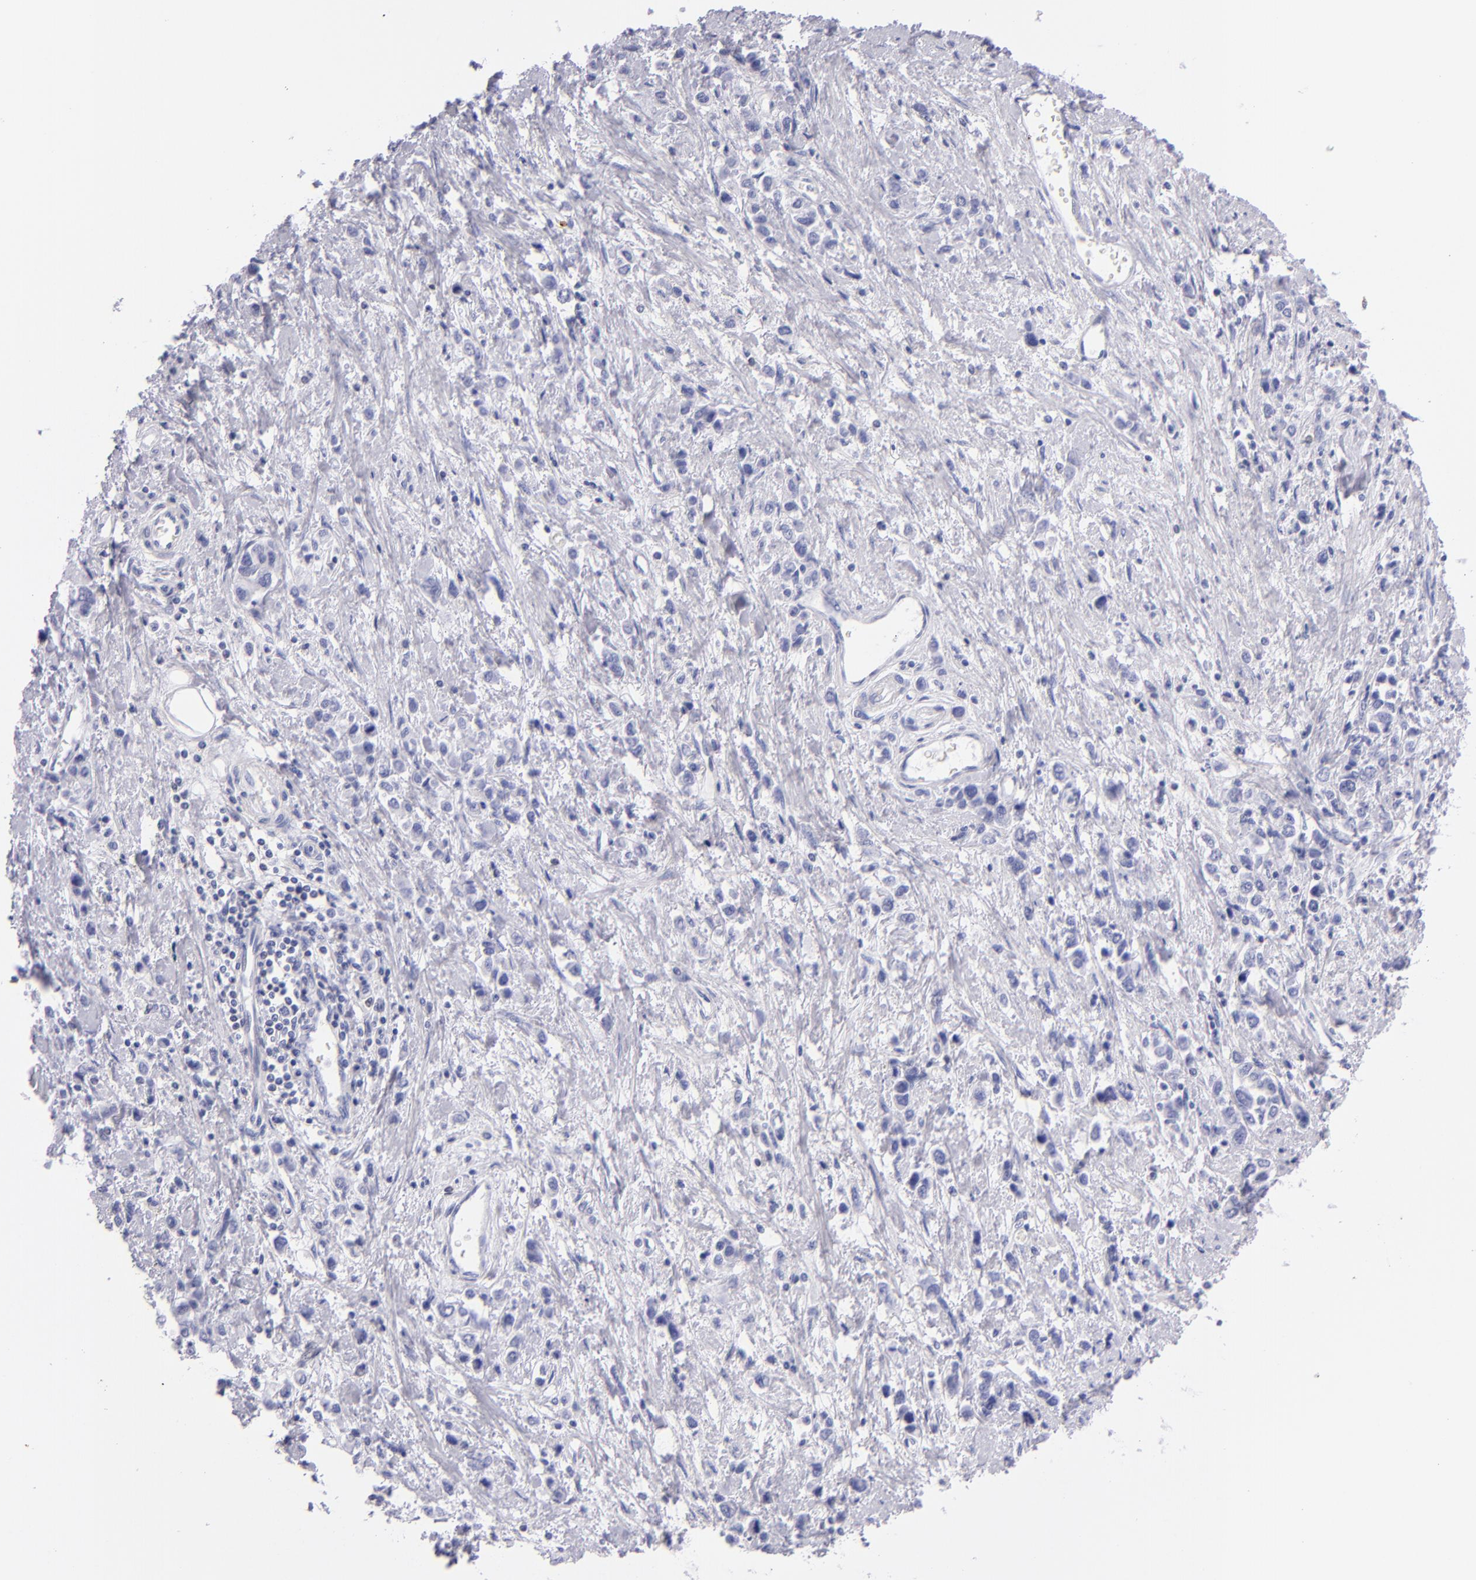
{"staining": {"intensity": "negative", "quantity": "none", "location": "none"}, "tissue": "stomach cancer", "cell_type": "Tumor cells", "image_type": "cancer", "snomed": [{"axis": "morphology", "description": "Adenocarcinoma, NOS"}, {"axis": "topography", "description": "Stomach, upper"}], "caption": "An image of human stomach cancer is negative for staining in tumor cells.", "gene": "PRF1", "patient": {"sex": "male", "age": 76}}